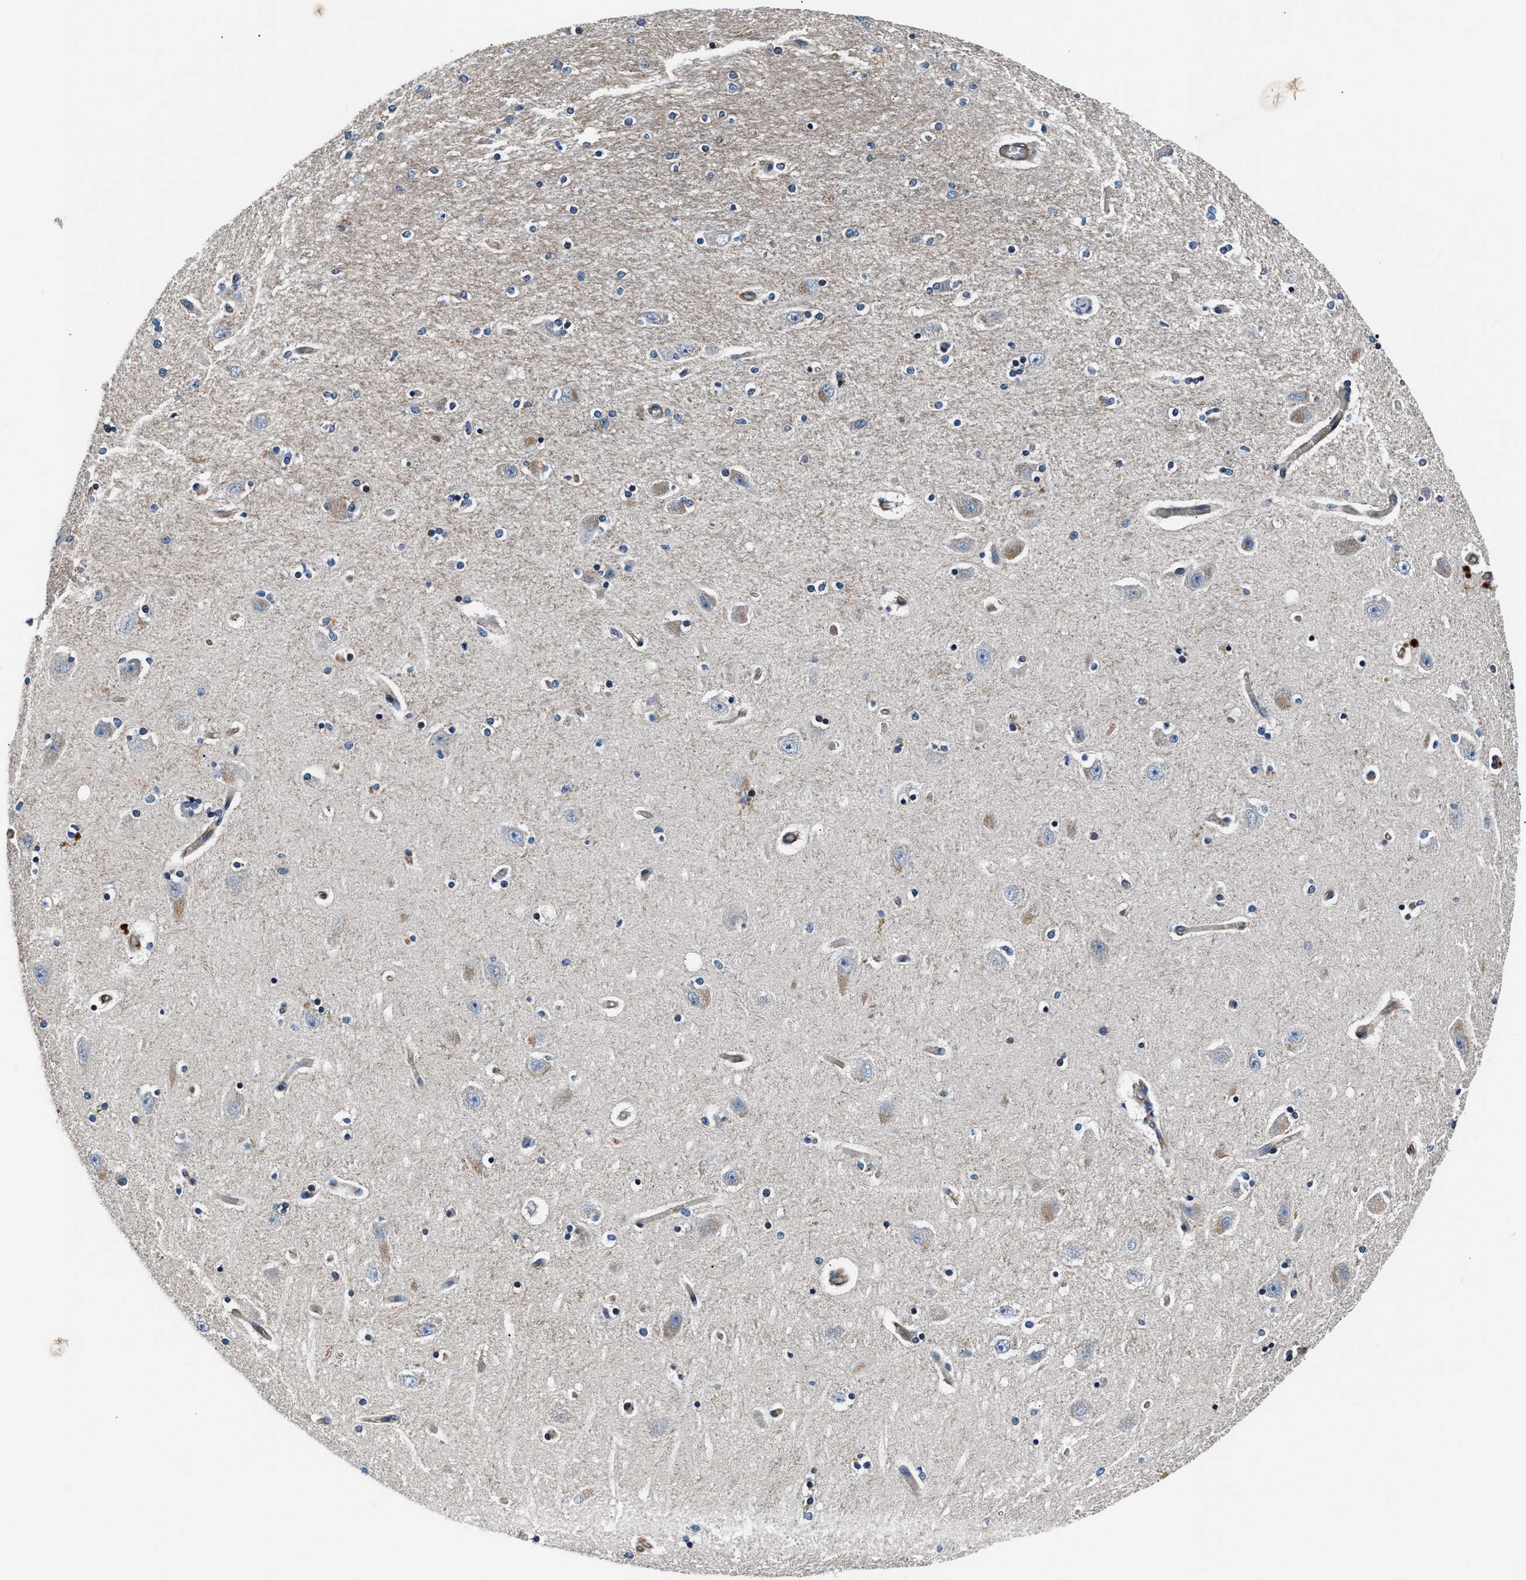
{"staining": {"intensity": "weak", "quantity": "<25%", "location": "cytoplasmic/membranous"}, "tissue": "hippocampus", "cell_type": "Glial cells", "image_type": "normal", "snomed": [{"axis": "morphology", "description": "Normal tissue, NOS"}, {"axis": "topography", "description": "Hippocampus"}], "caption": "Immunohistochemical staining of unremarkable hippocampus shows no significant staining in glial cells.", "gene": "MPDZ", "patient": {"sex": "female", "age": 54}}